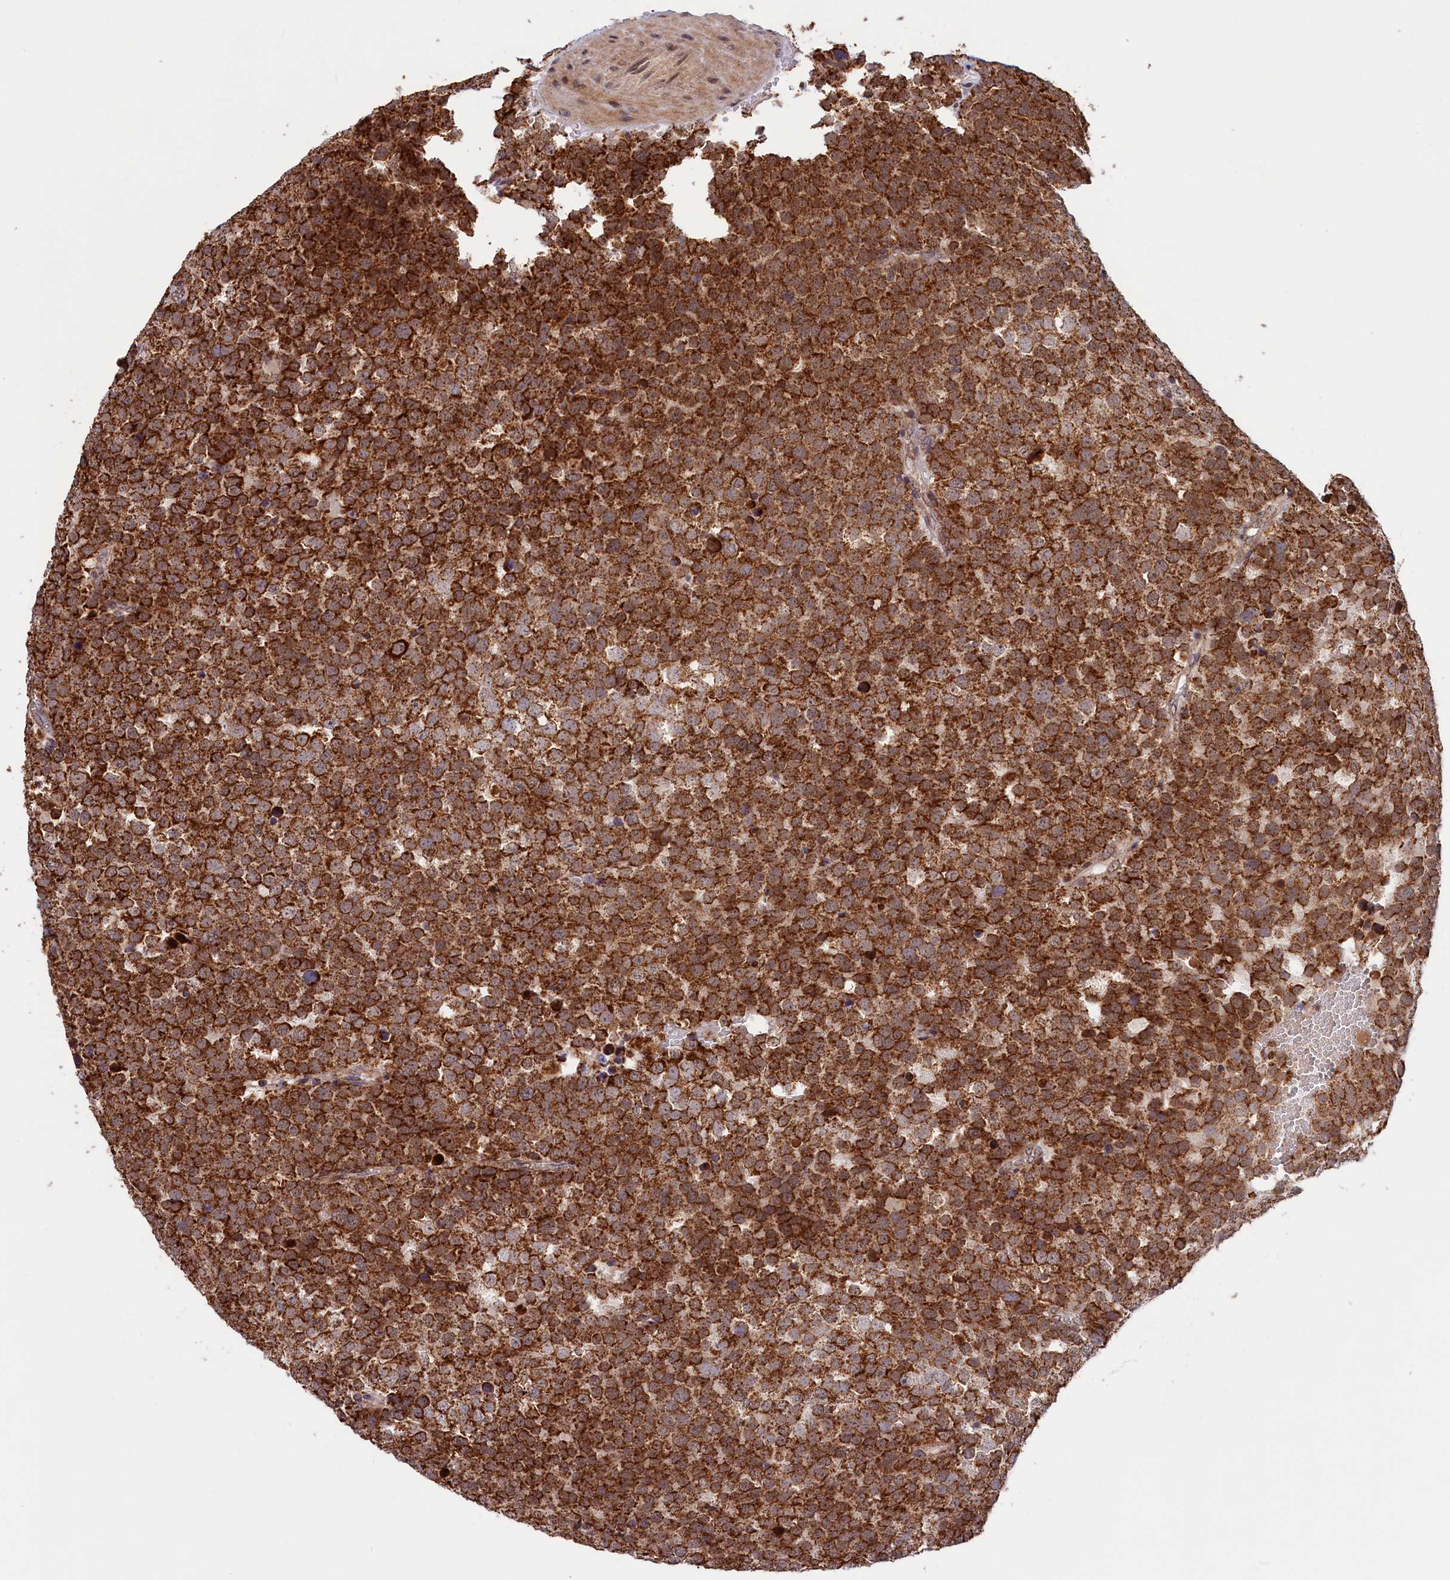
{"staining": {"intensity": "strong", "quantity": ">75%", "location": "cytoplasmic/membranous"}, "tissue": "testis cancer", "cell_type": "Tumor cells", "image_type": "cancer", "snomed": [{"axis": "morphology", "description": "Seminoma, NOS"}, {"axis": "topography", "description": "Testis"}], "caption": "Immunohistochemistry (IHC) of seminoma (testis) exhibits high levels of strong cytoplasmic/membranous positivity in approximately >75% of tumor cells.", "gene": "DUS3L", "patient": {"sex": "male", "age": 71}}